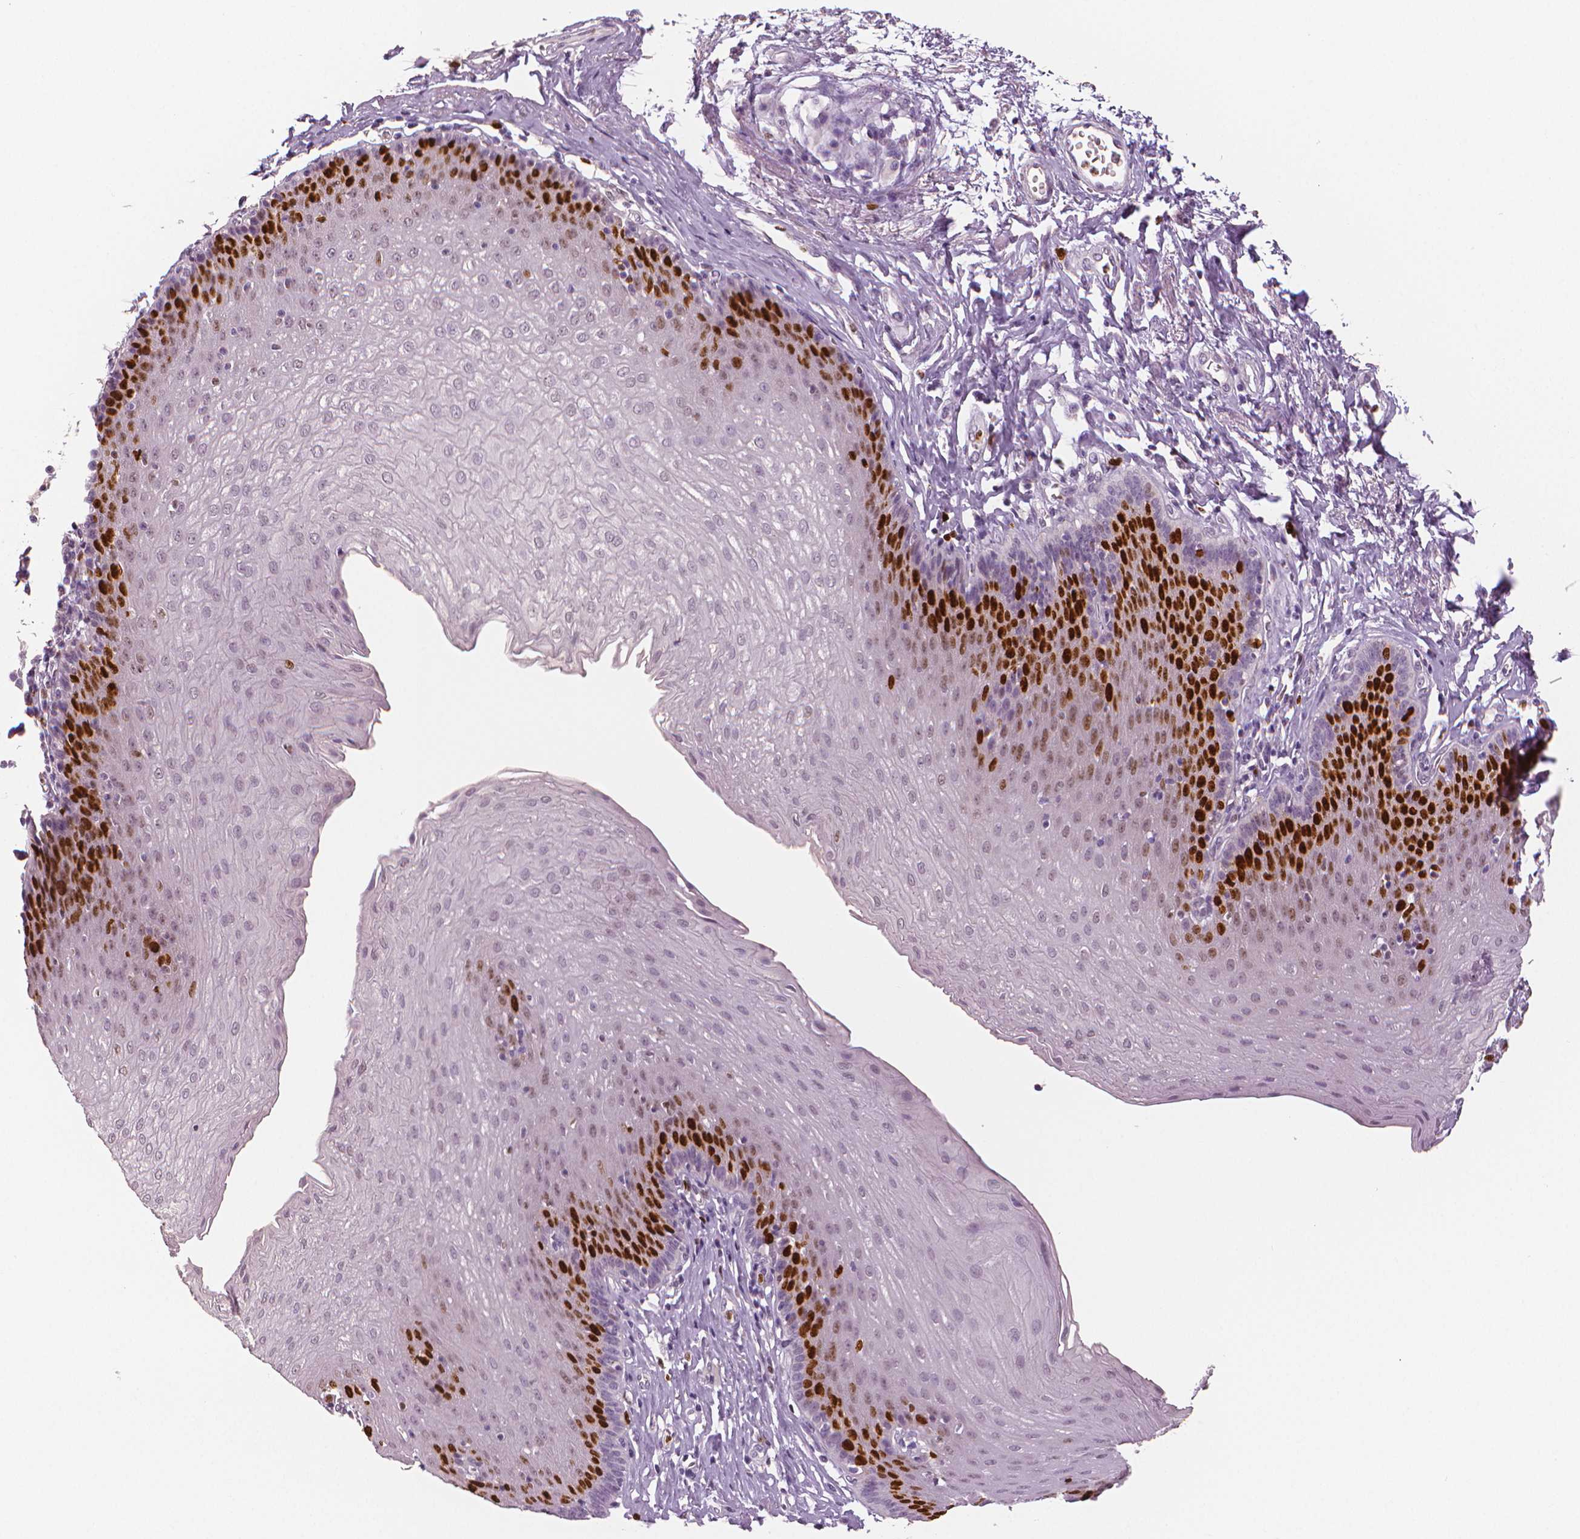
{"staining": {"intensity": "strong", "quantity": "<25%", "location": "nuclear"}, "tissue": "esophagus", "cell_type": "Squamous epithelial cells", "image_type": "normal", "snomed": [{"axis": "morphology", "description": "Normal tissue, NOS"}, {"axis": "topography", "description": "Esophagus"}], "caption": "Protein staining of normal esophagus demonstrates strong nuclear expression in approximately <25% of squamous epithelial cells. The staining is performed using DAB brown chromogen to label protein expression. The nuclei are counter-stained blue using hematoxylin.", "gene": "MKI67", "patient": {"sex": "female", "age": 81}}